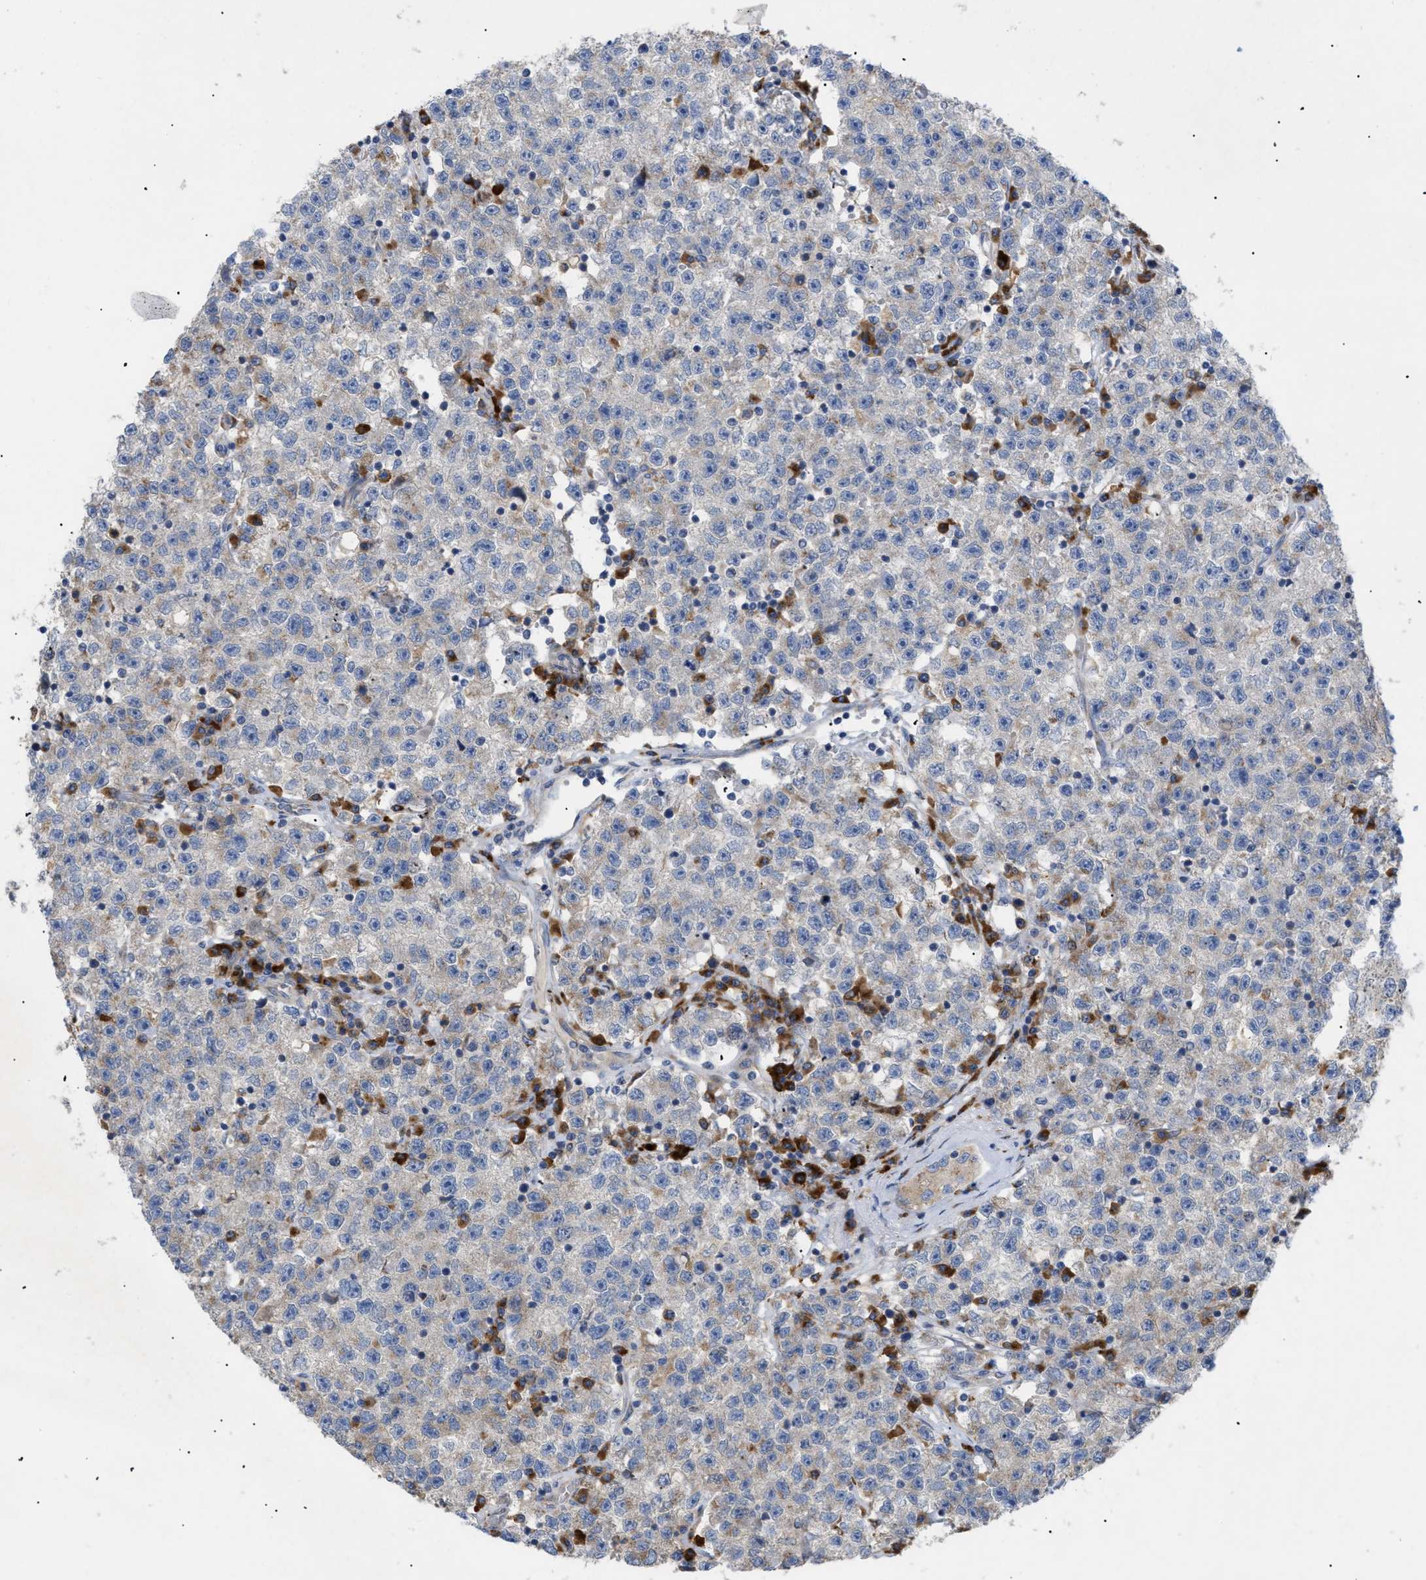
{"staining": {"intensity": "weak", "quantity": "<25%", "location": "cytoplasmic/membranous"}, "tissue": "testis cancer", "cell_type": "Tumor cells", "image_type": "cancer", "snomed": [{"axis": "morphology", "description": "Seminoma, NOS"}, {"axis": "topography", "description": "Testis"}], "caption": "Micrograph shows no protein expression in tumor cells of testis cancer tissue.", "gene": "SLC50A1", "patient": {"sex": "male", "age": 22}}